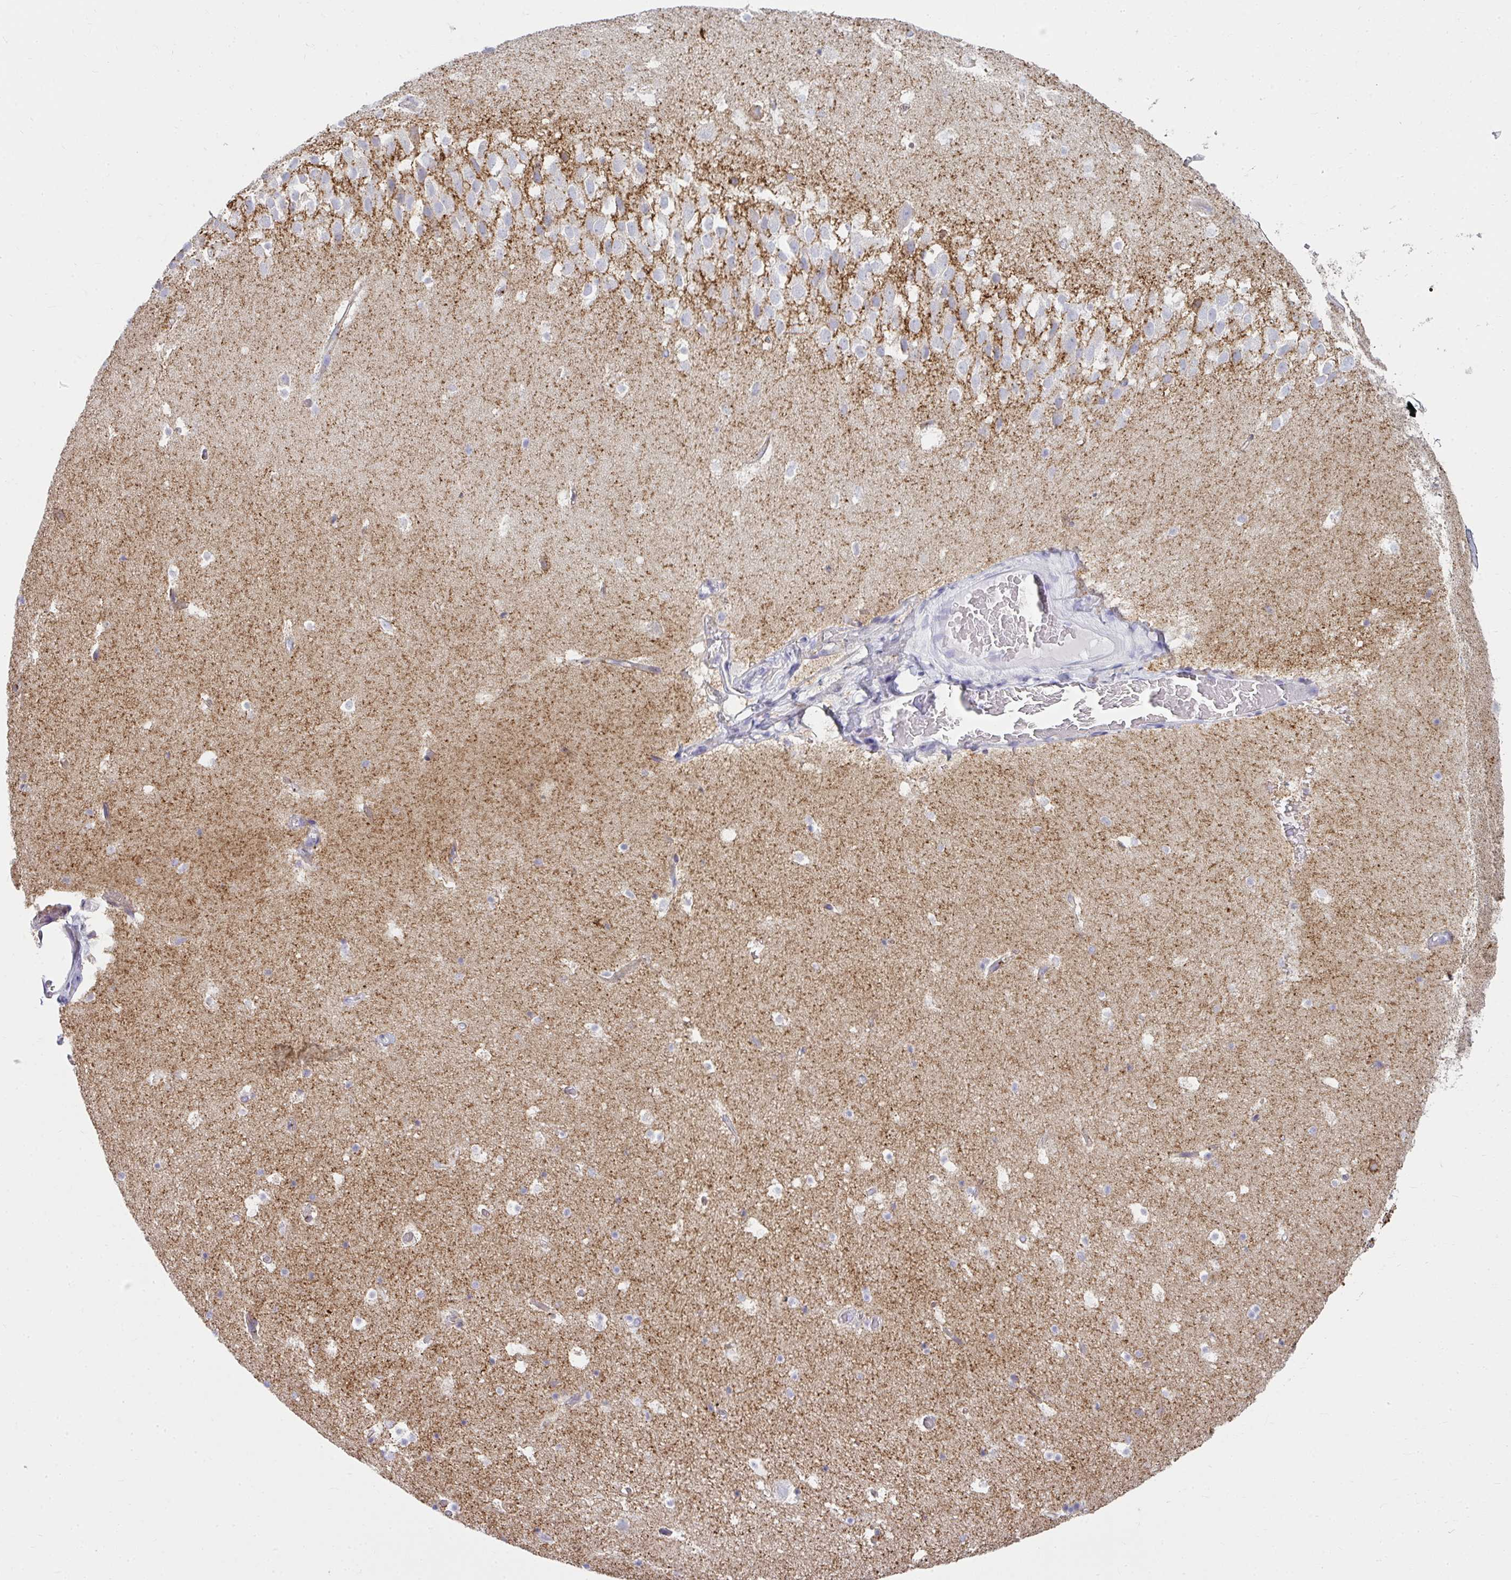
{"staining": {"intensity": "negative", "quantity": "none", "location": "none"}, "tissue": "hippocampus", "cell_type": "Glial cells", "image_type": "normal", "snomed": [{"axis": "morphology", "description": "Normal tissue, NOS"}, {"axis": "topography", "description": "Hippocampus"}], "caption": "Immunohistochemistry (IHC) micrograph of unremarkable hippocampus stained for a protein (brown), which exhibits no staining in glial cells.", "gene": "SLC6A1", "patient": {"sex": "male", "age": 26}}